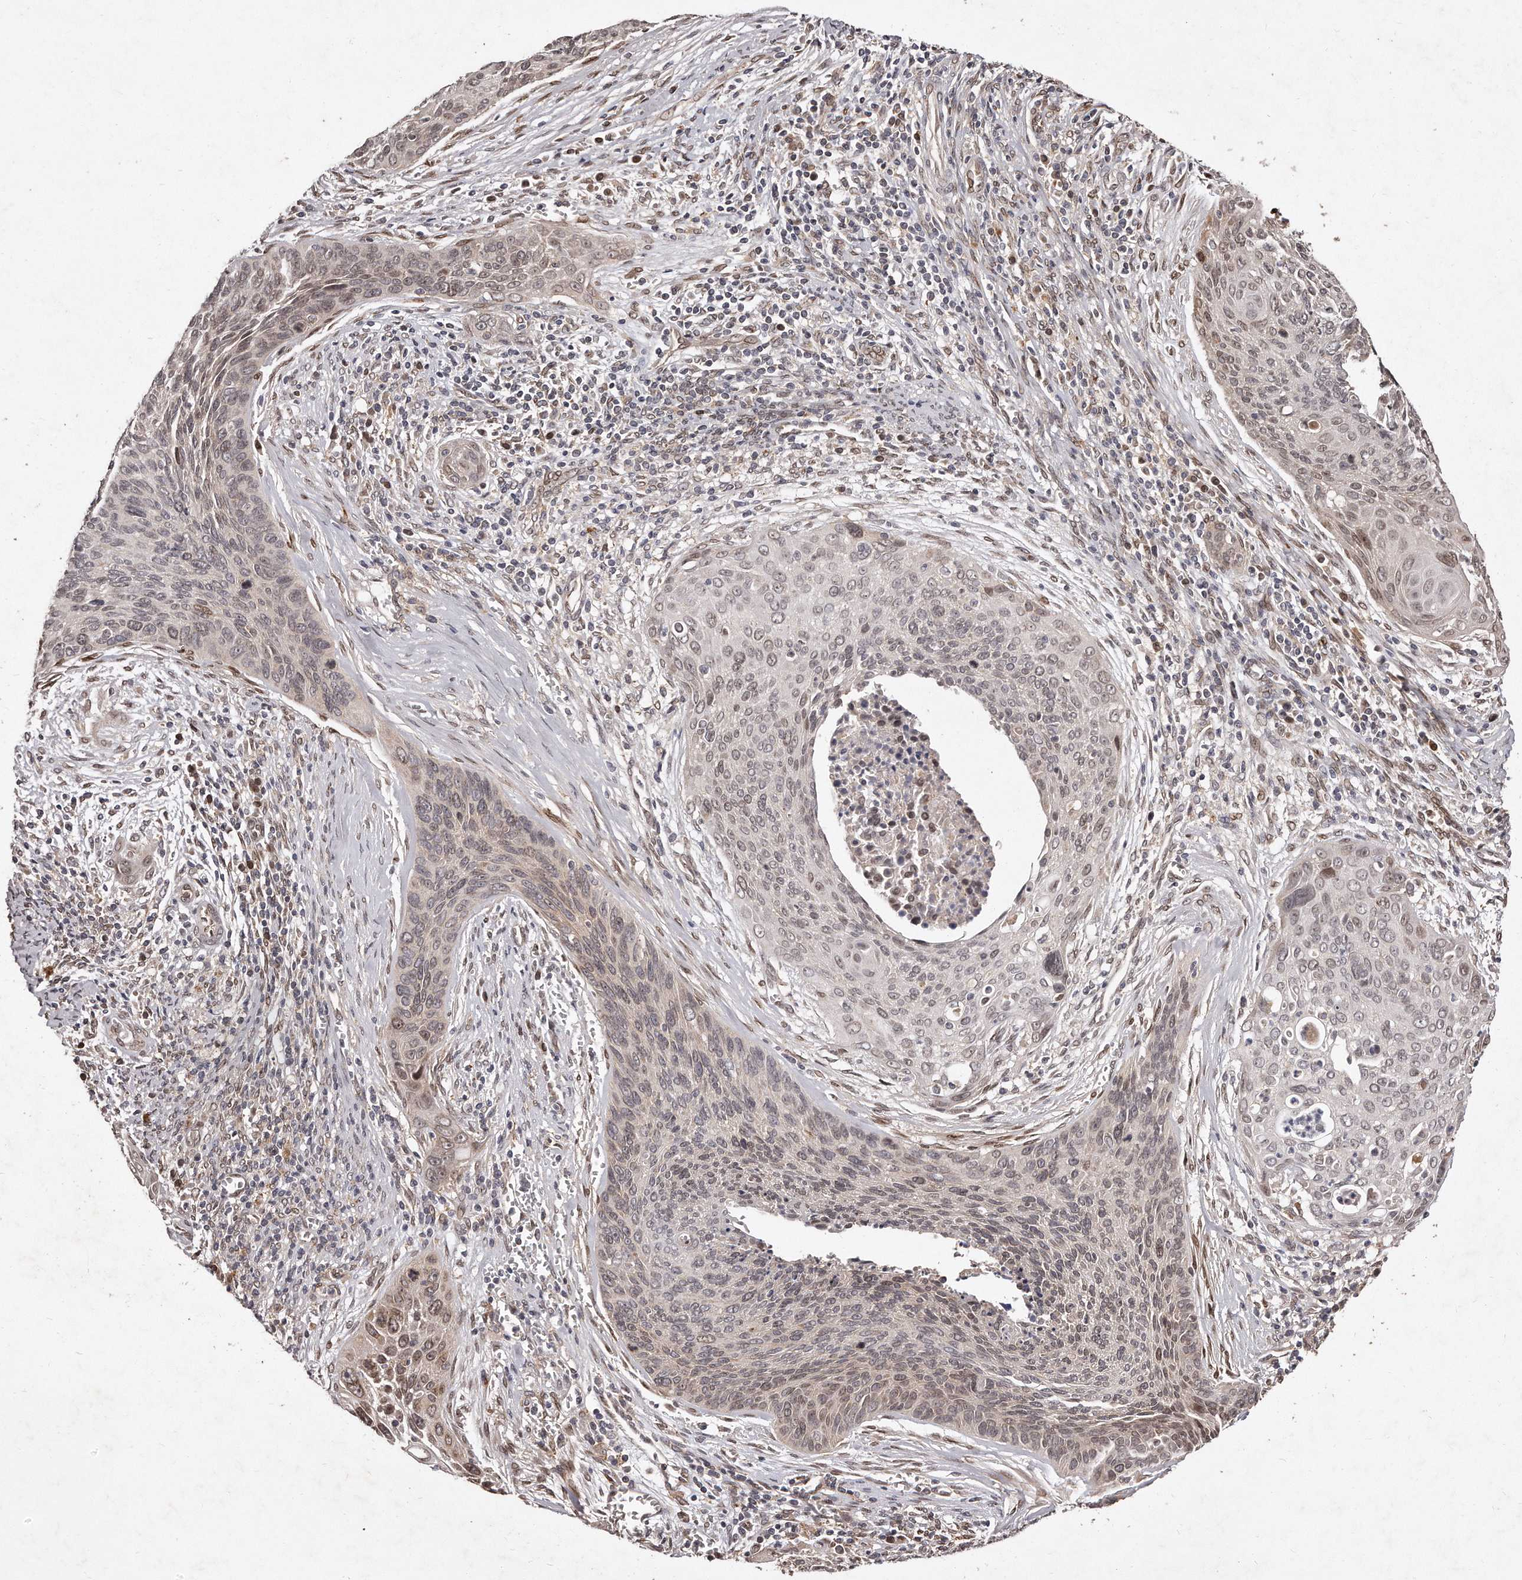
{"staining": {"intensity": "weak", "quantity": "25%-75%", "location": "nuclear"}, "tissue": "cervical cancer", "cell_type": "Tumor cells", "image_type": "cancer", "snomed": [{"axis": "morphology", "description": "Squamous cell carcinoma, NOS"}, {"axis": "topography", "description": "Cervix"}], "caption": "Immunohistochemistry (IHC) image of neoplastic tissue: human cervical cancer stained using immunohistochemistry exhibits low levels of weak protein expression localized specifically in the nuclear of tumor cells, appearing as a nuclear brown color.", "gene": "HASPIN", "patient": {"sex": "female", "age": 55}}